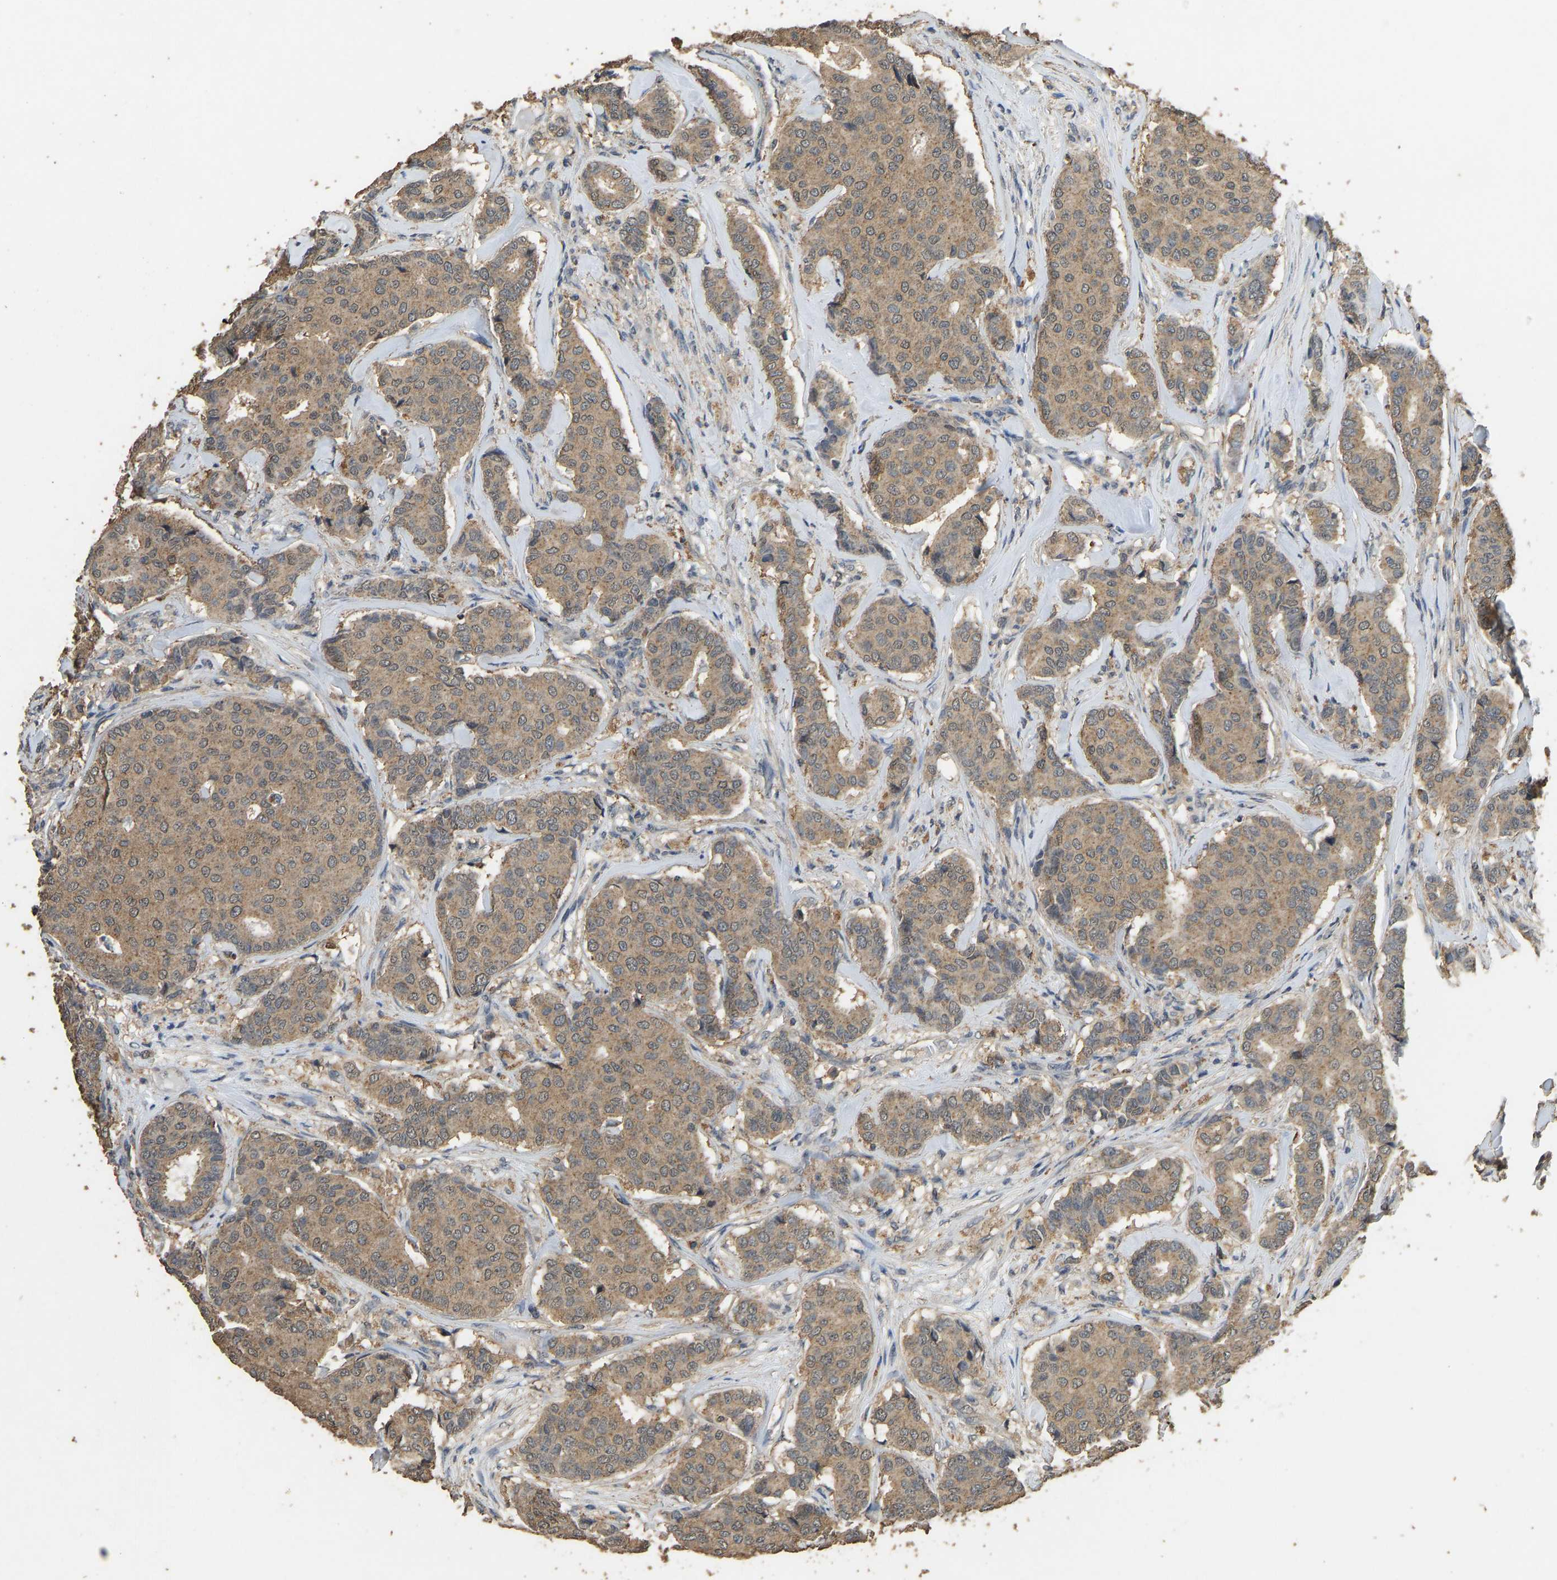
{"staining": {"intensity": "moderate", "quantity": ">75%", "location": "cytoplasmic/membranous"}, "tissue": "breast cancer", "cell_type": "Tumor cells", "image_type": "cancer", "snomed": [{"axis": "morphology", "description": "Duct carcinoma"}, {"axis": "topography", "description": "Breast"}], "caption": "There is medium levels of moderate cytoplasmic/membranous positivity in tumor cells of infiltrating ductal carcinoma (breast), as demonstrated by immunohistochemical staining (brown color).", "gene": "CIDEC", "patient": {"sex": "female", "age": 75}}